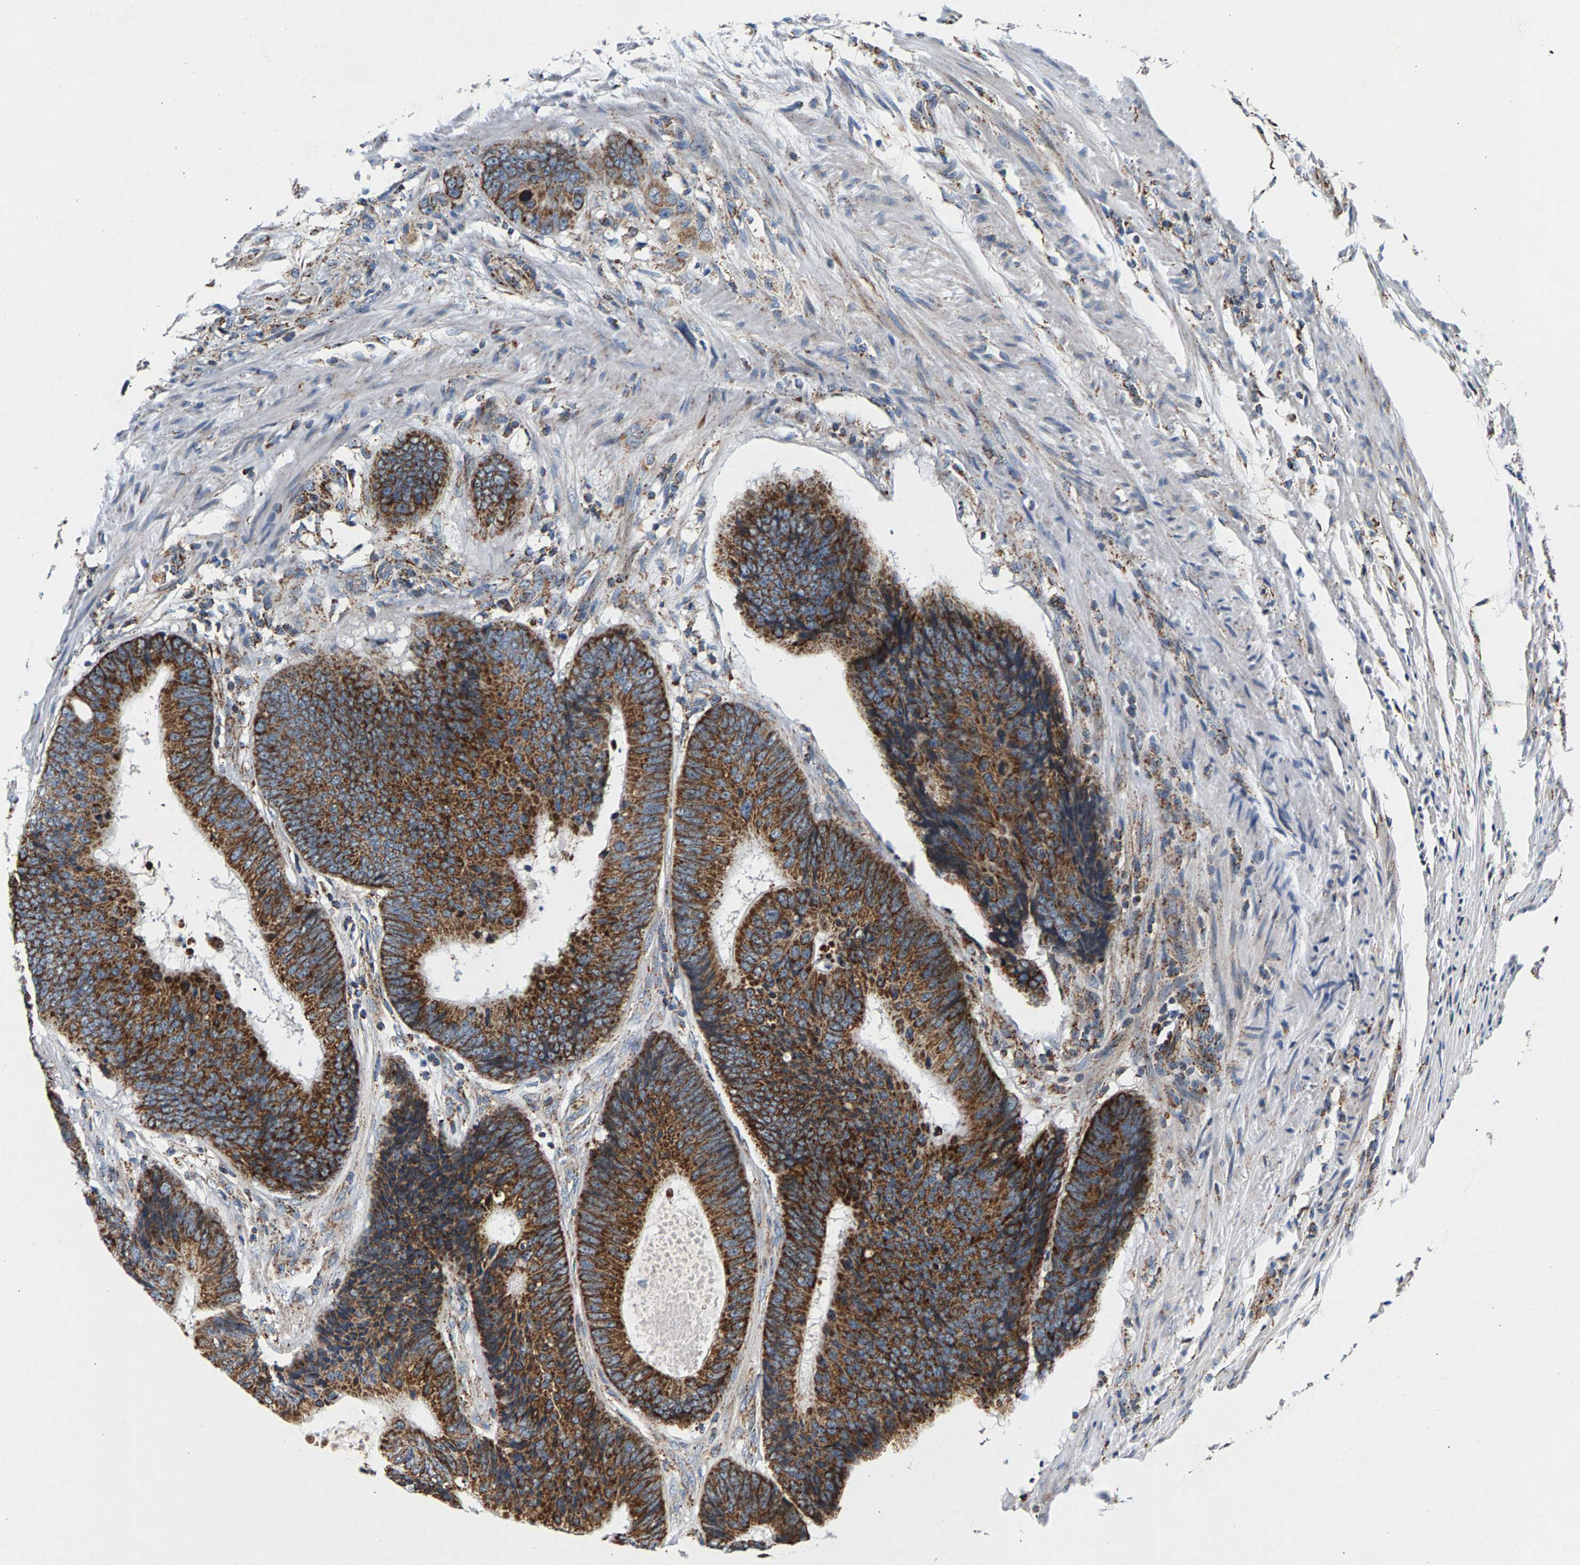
{"staining": {"intensity": "strong", "quantity": ">75%", "location": "cytoplasmic/membranous"}, "tissue": "colorectal cancer", "cell_type": "Tumor cells", "image_type": "cancer", "snomed": [{"axis": "morphology", "description": "Adenocarcinoma, NOS"}, {"axis": "topography", "description": "Colon"}], "caption": "Immunohistochemical staining of colorectal cancer (adenocarcinoma) demonstrates high levels of strong cytoplasmic/membranous protein staining in approximately >75% of tumor cells. Ihc stains the protein in brown and the nuclei are stained blue.", "gene": "PDE1A", "patient": {"sex": "male", "age": 56}}